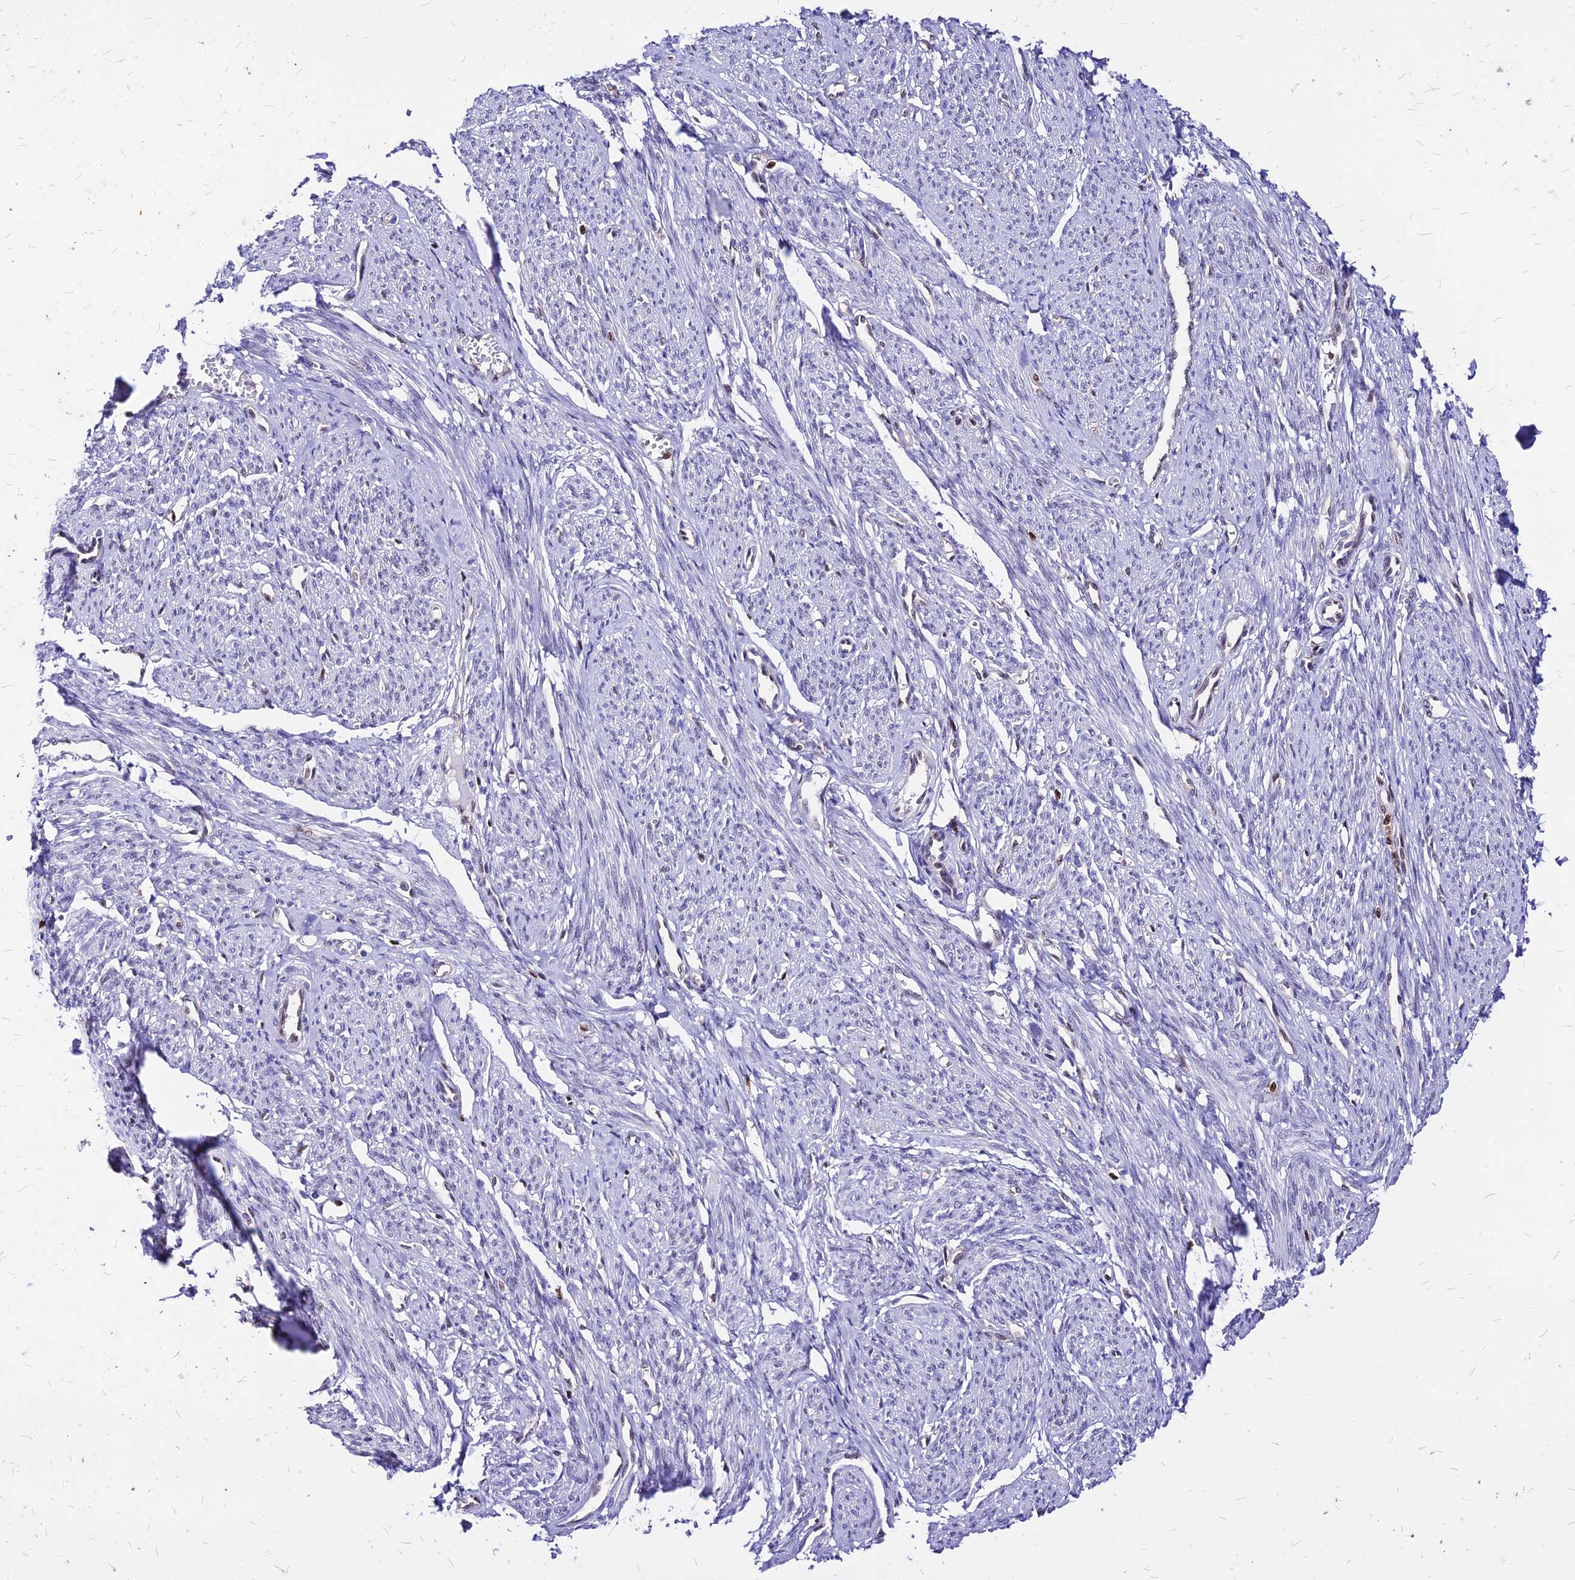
{"staining": {"intensity": "moderate", "quantity": "<25%", "location": "nuclear"}, "tissue": "smooth muscle", "cell_type": "Smooth muscle cells", "image_type": "normal", "snomed": [{"axis": "morphology", "description": "Normal tissue, NOS"}, {"axis": "topography", "description": "Smooth muscle"}], "caption": "Protein staining reveals moderate nuclear positivity in approximately <25% of smooth muscle cells in normal smooth muscle. (IHC, brightfield microscopy, high magnification).", "gene": "PAXX", "patient": {"sex": "female", "age": 65}}